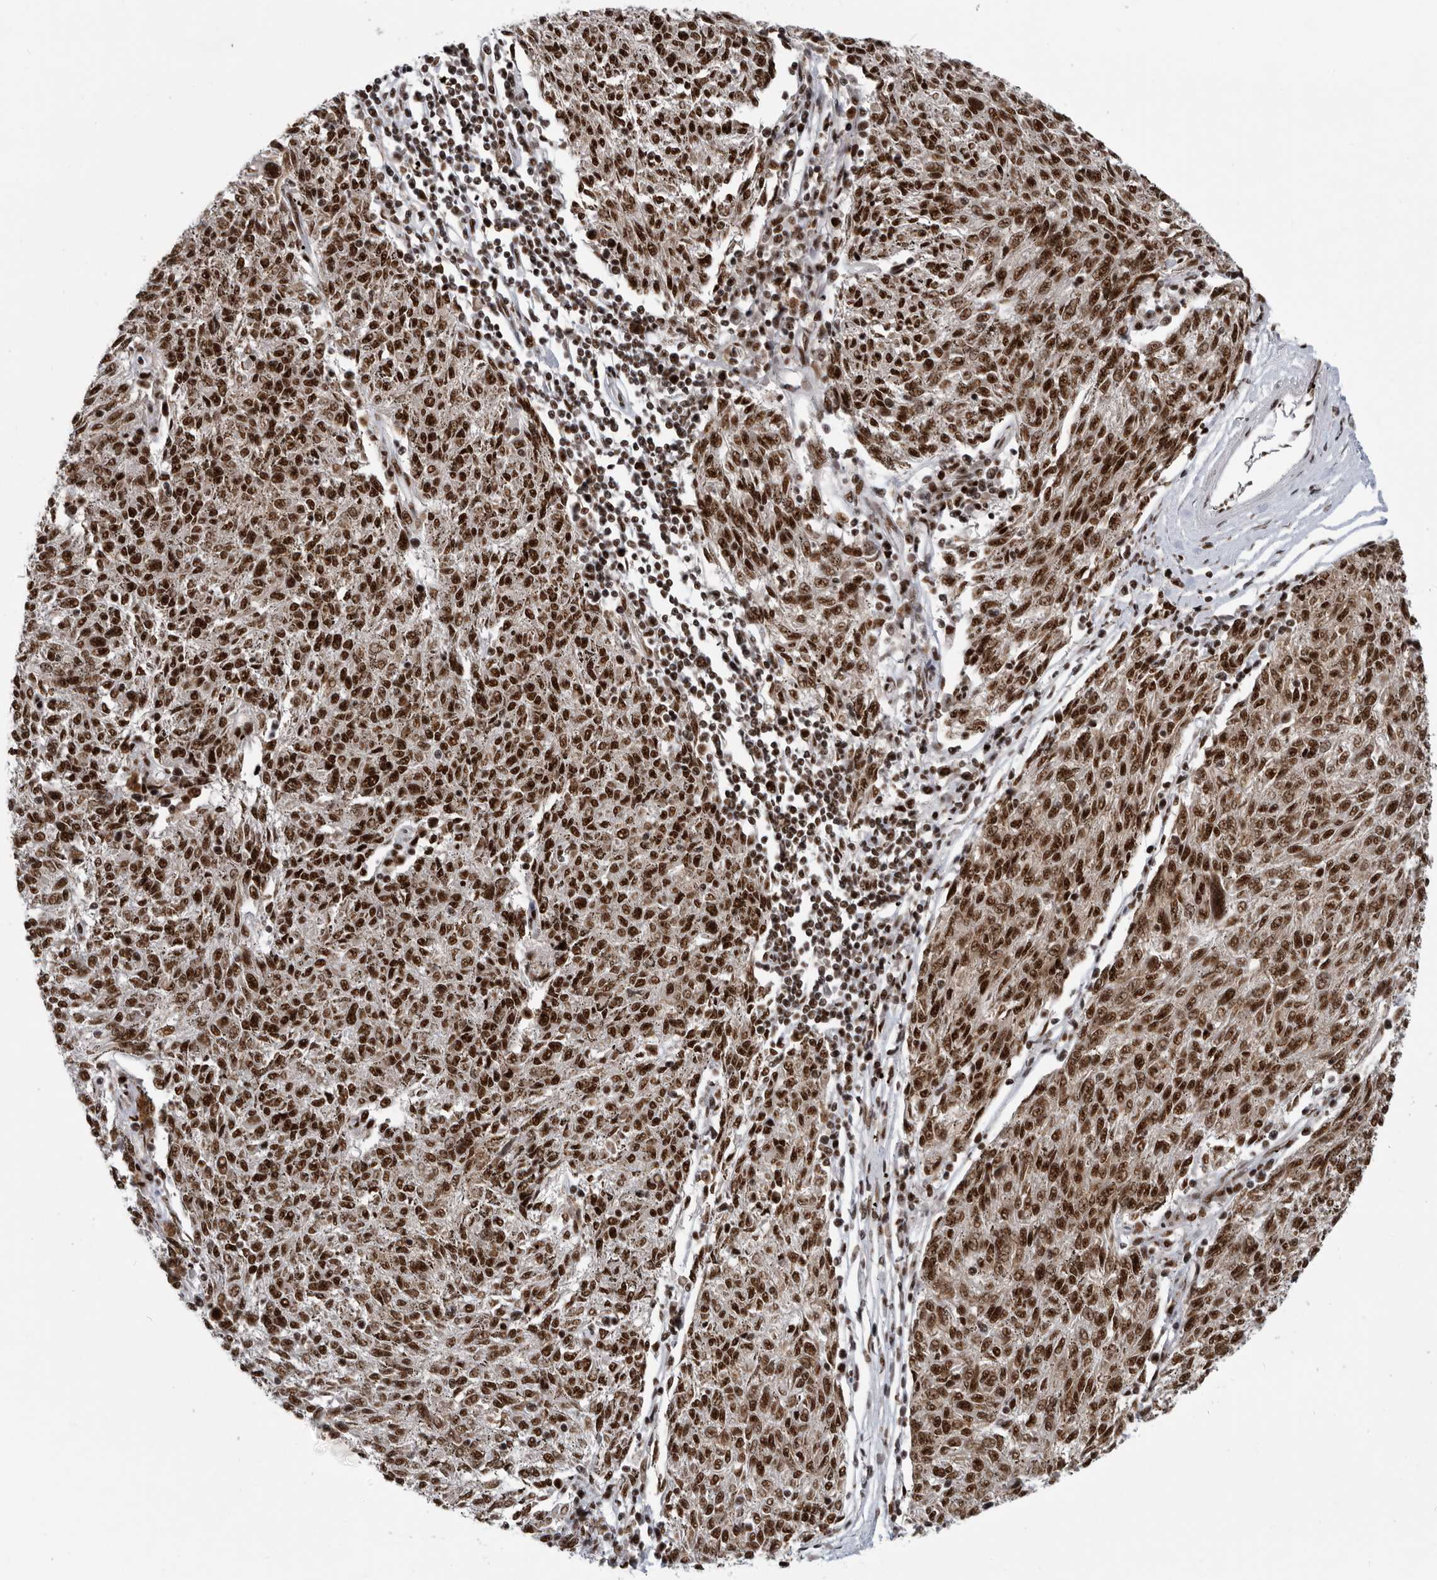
{"staining": {"intensity": "strong", "quantity": ">75%", "location": "nuclear"}, "tissue": "melanoma", "cell_type": "Tumor cells", "image_type": "cancer", "snomed": [{"axis": "morphology", "description": "Malignant melanoma, NOS"}, {"axis": "topography", "description": "Skin"}], "caption": "A brown stain highlights strong nuclear positivity of a protein in human melanoma tumor cells.", "gene": "BCLAF1", "patient": {"sex": "female", "age": 72}}